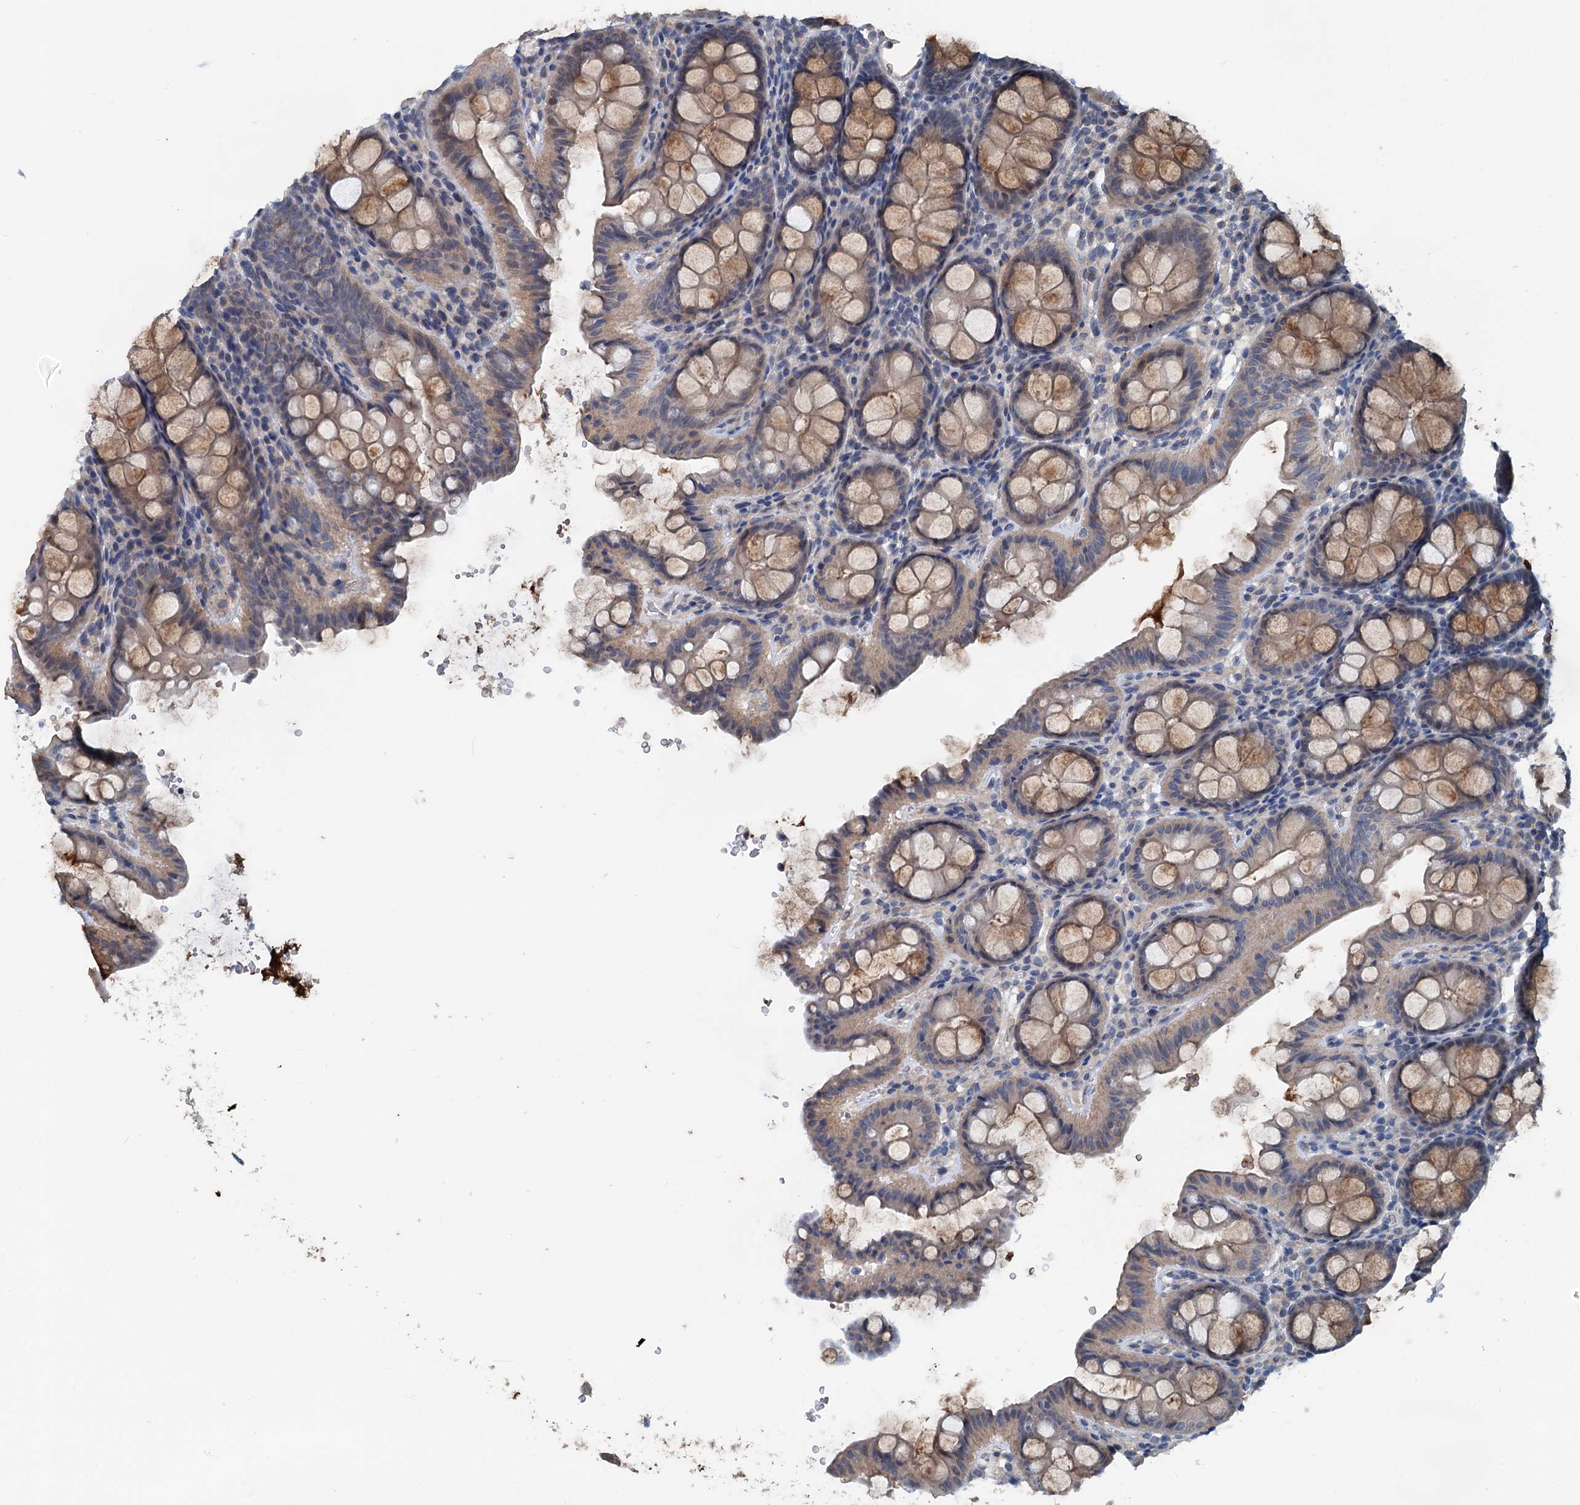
{"staining": {"intensity": "moderate", "quantity": ">75%", "location": "cytoplasmic/membranous"}, "tissue": "colon", "cell_type": "Endothelial cells", "image_type": "normal", "snomed": [{"axis": "morphology", "description": "Normal tissue, NOS"}, {"axis": "topography", "description": "Colon"}], "caption": "Immunohistochemical staining of benign colon shows moderate cytoplasmic/membranous protein staining in approximately >75% of endothelial cells.", "gene": "TEDC1", "patient": {"sex": "male", "age": 75}}